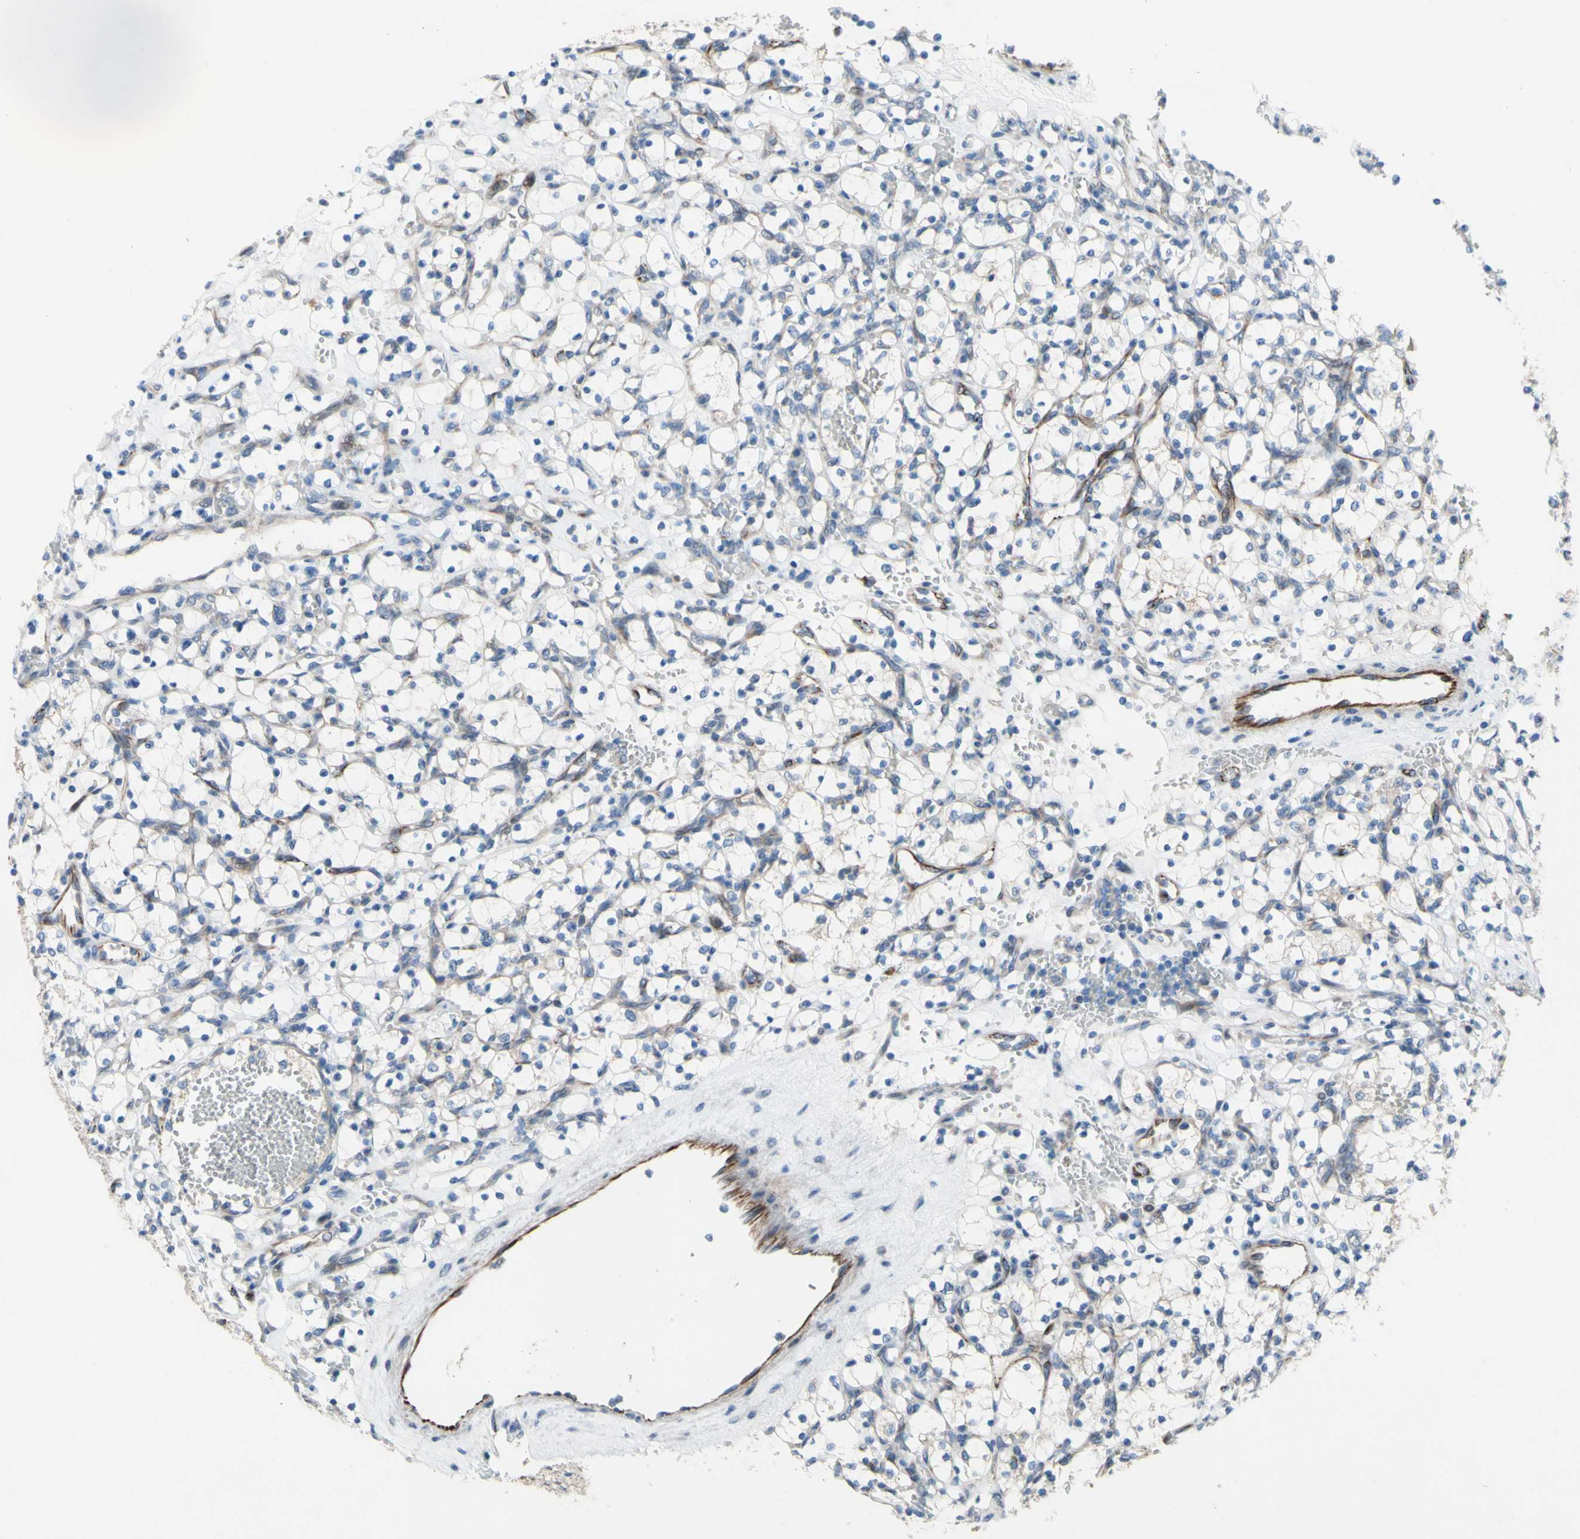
{"staining": {"intensity": "negative", "quantity": "none", "location": "none"}, "tissue": "renal cancer", "cell_type": "Tumor cells", "image_type": "cancer", "snomed": [{"axis": "morphology", "description": "Adenocarcinoma, NOS"}, {"axis": "topography", "description": "Kidney"}], "caption": "Immunohistochemistry micrograph of neoplastic tissue: human renal cancer stained with DAB displays no significant protein expression in tumor cells.", "gene": "CDCP1", "patient": {"sex": "female", "age": 69}}